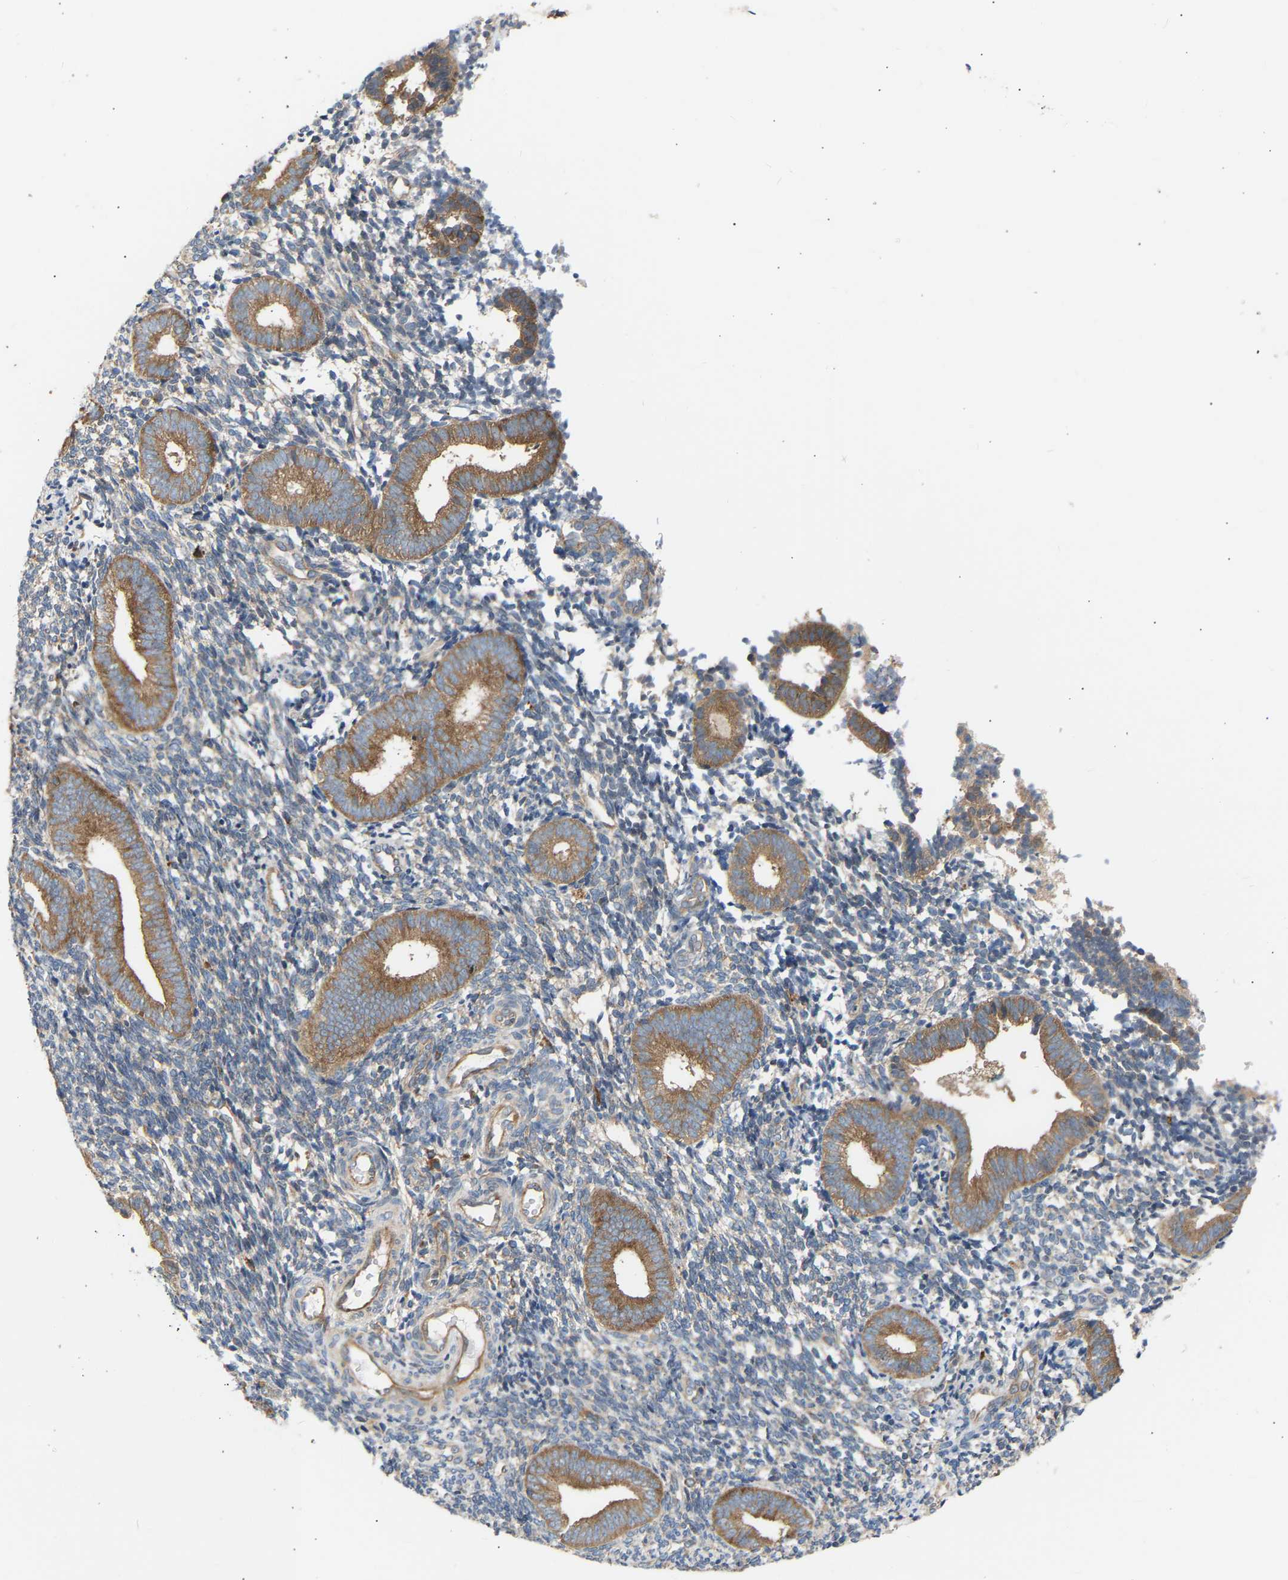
{"staining": {"intensity": "negative", "quantity": "none", "location": "none"}, "tissue": "endometrium", "cell_type": "Cells in endometrial stroma", "image_type": "normal", "snomed": [{"axis": "morphology", "description": "Normal tissue, NOS"}, {"axis": "topography", "description": "Uterus"}, {"axis": "topography", "description": "Endometrium"}], "caption": "Cells in endometrial stroma are negative for protein expression in normal human endometrium. The staining is performed using DAB (3,3'-diaminobenzidine) brown chromogen with nuclei counter-stained in using hematoxylin.", "gene": "GCN1", "patient": {"sex": "female", "age": 33}}